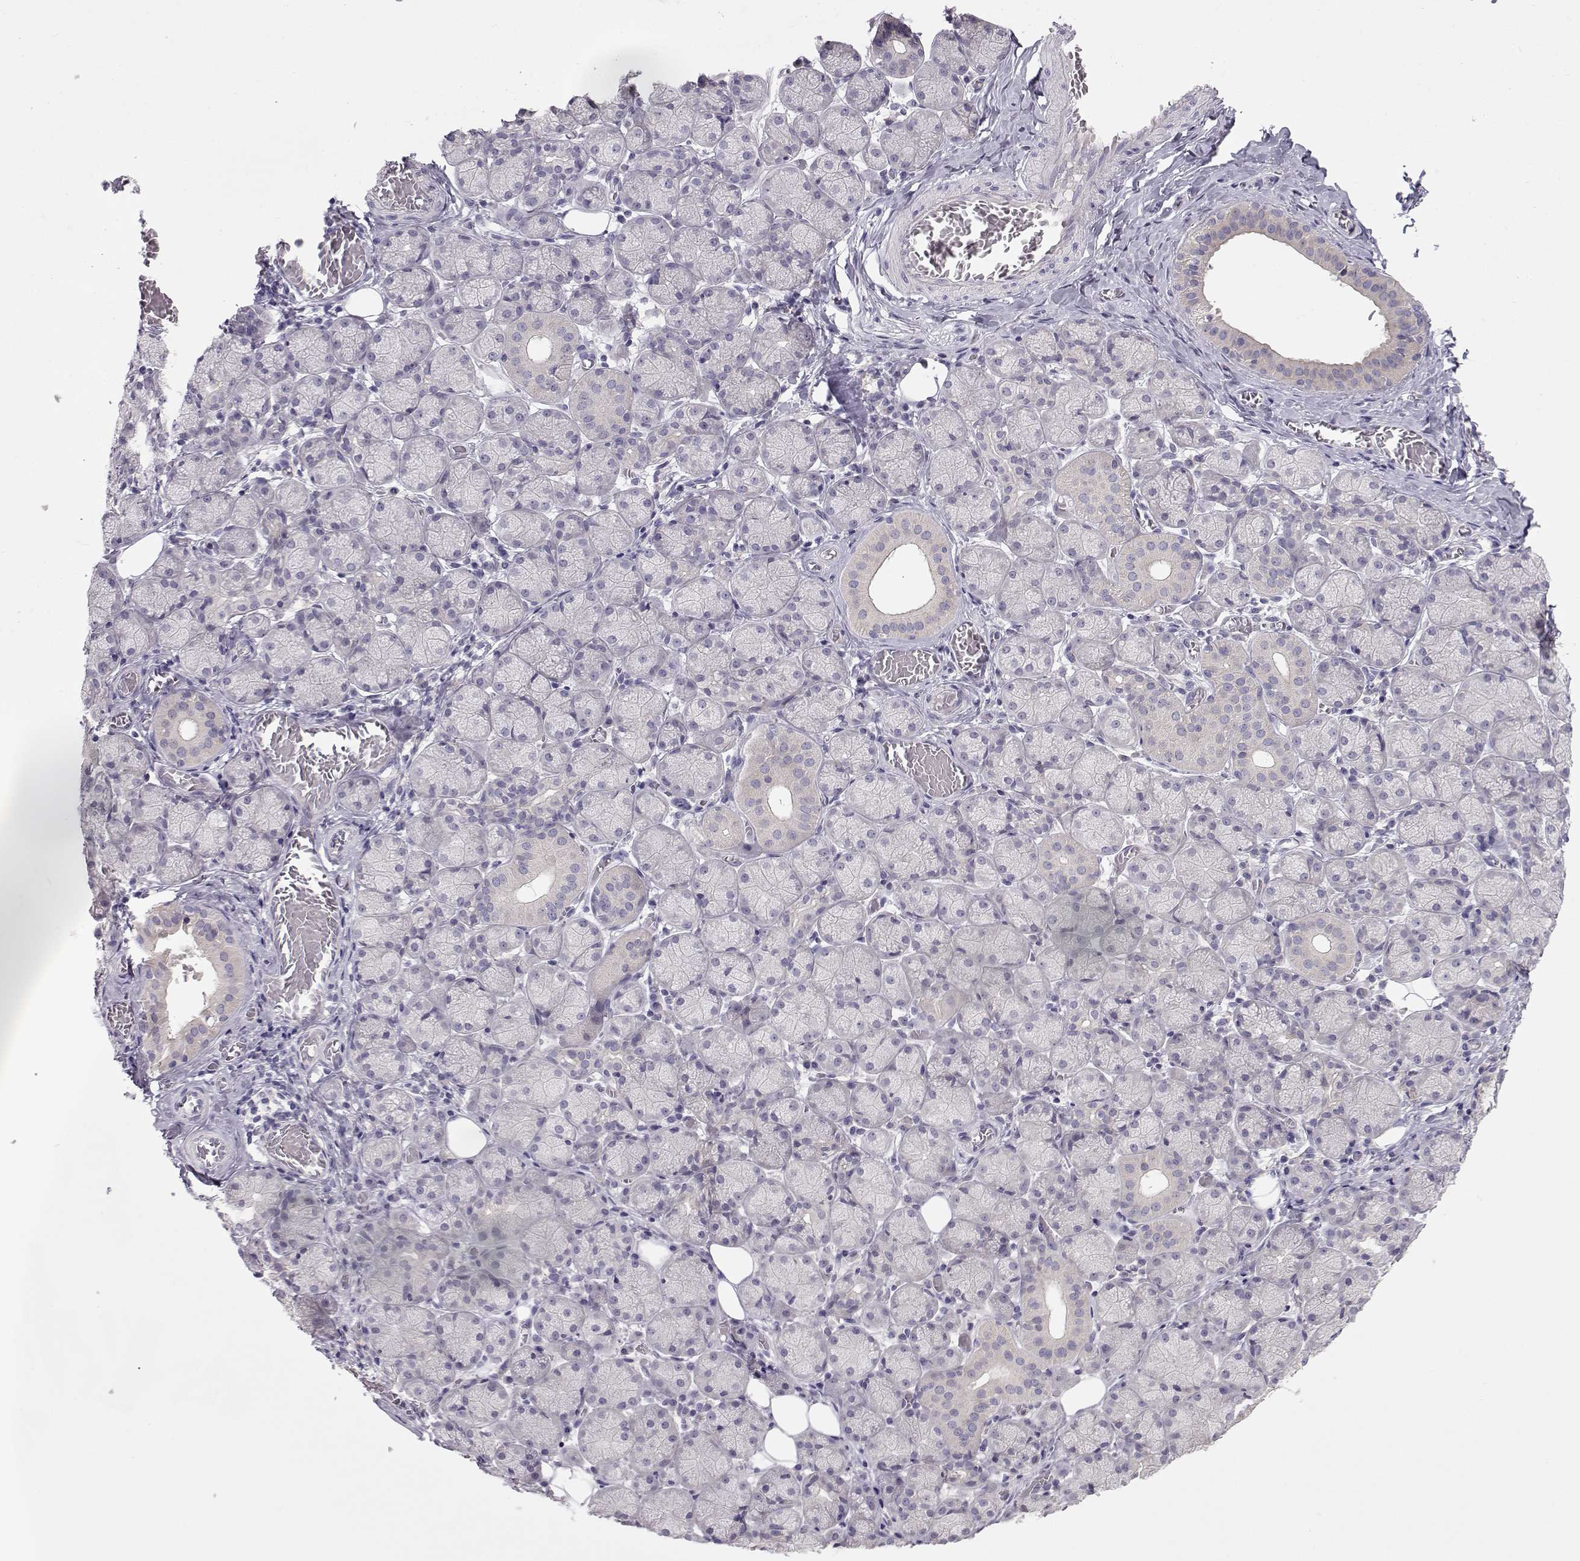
{"staining": {"intensity": "weak", "quantity": "<25%", "location": "cytoplasmic/membranous"}, "tissue": "salivary gland", "cell_type": "Glandular cells", "image_type": "normal", "snomed": [{"axis": "morphology", "description": "Normal tissue, NOS"}, {"axis": "topography", "description": "Salivary gland"}, {"axis": "topography", "description": "Peripheral nerve tissue"}], "caption": "An immunohistochemistry photomicrograph of benign salivary gland is shown. There is no staining in glandular cells of salivary gland. (Brightfield microscopy of DAB immunohistochemistry (IHC) at high magnification).", "gene": "GRK1", "patient": {"sex": "female", "age": 24}}